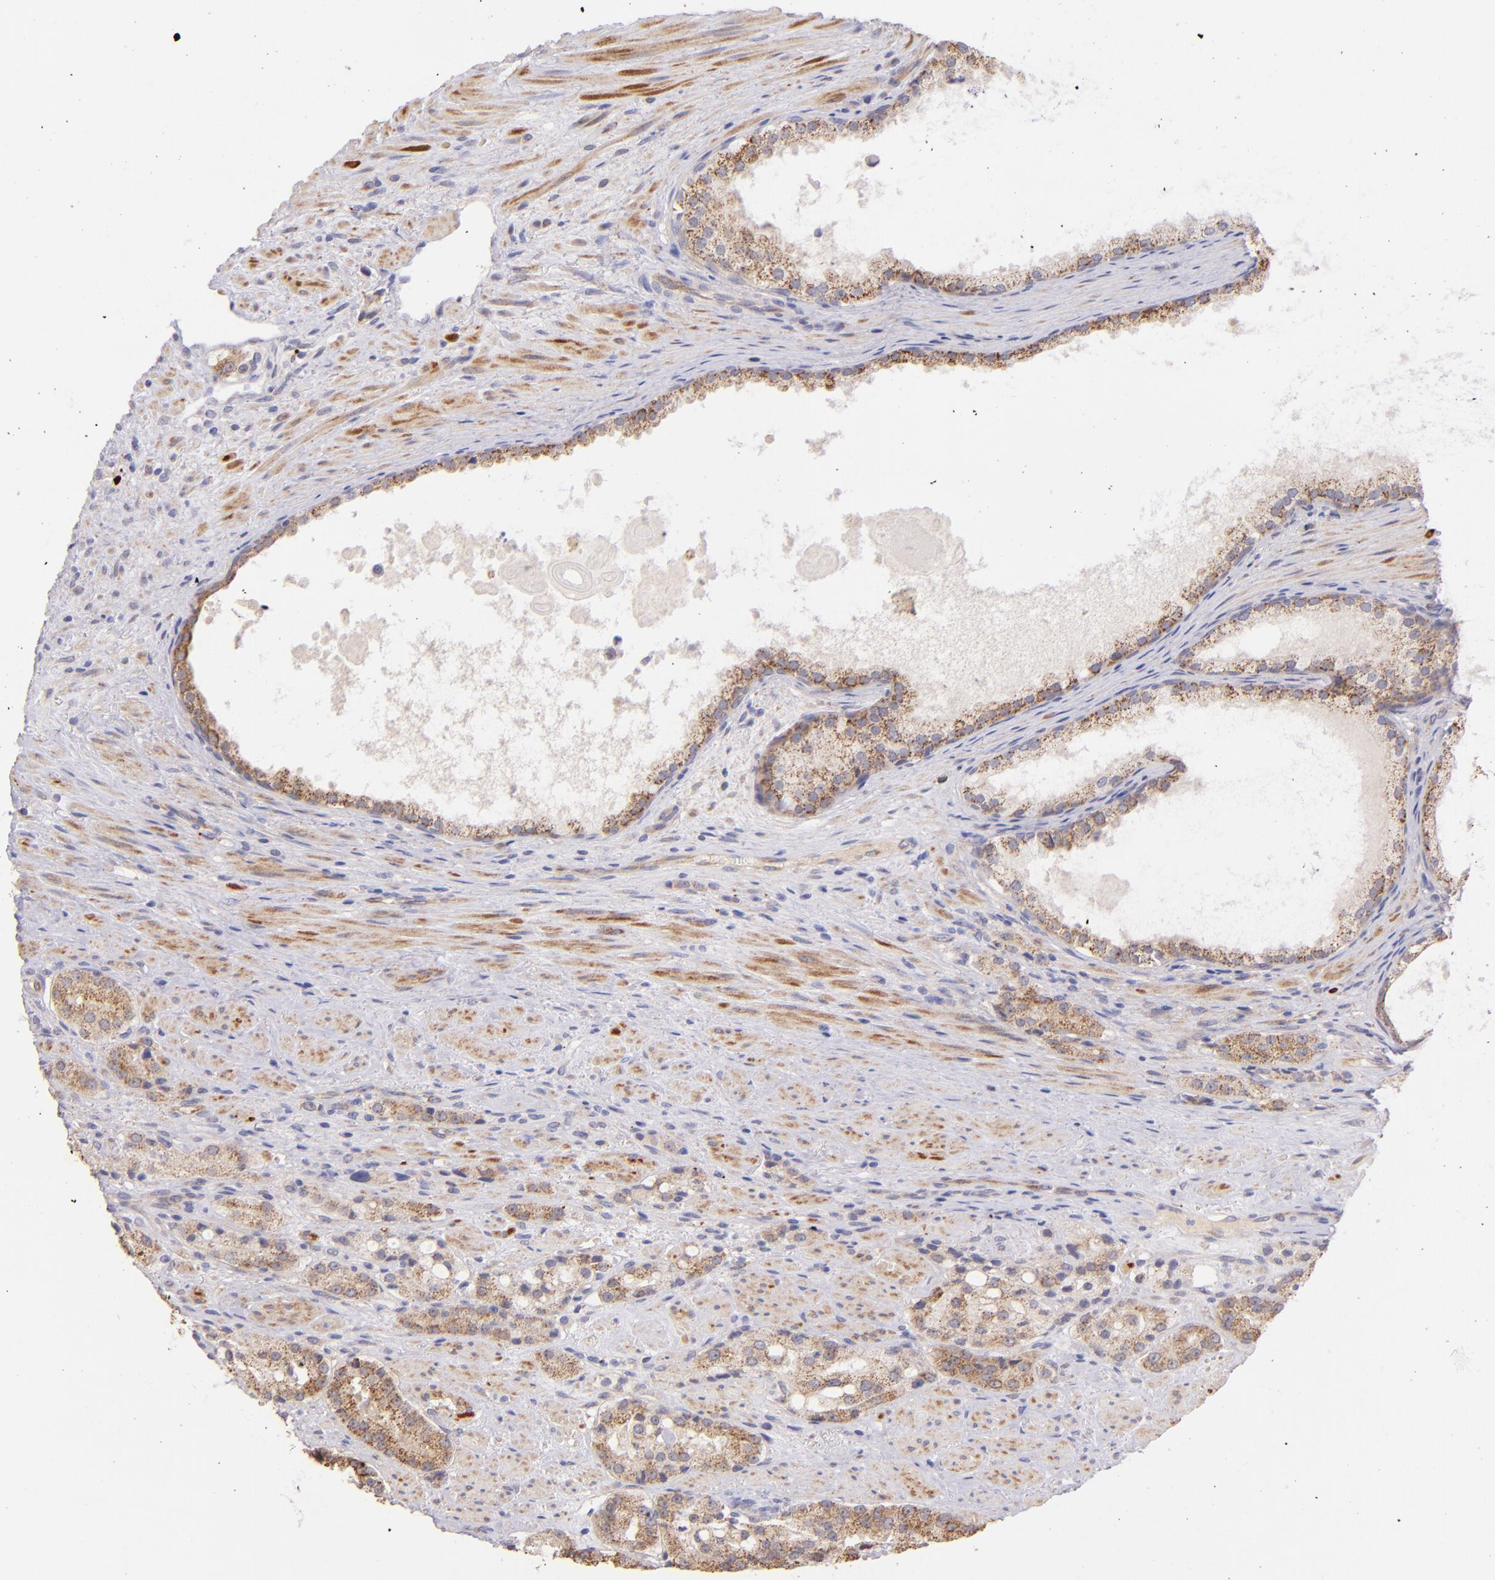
{"staining": {"intensity": "weak", "quantity": ">75%", "location": "cytoplasmic/membranous"}, "tissue": "prostate cancer", "cell_type": "Tumor cells", "image_type": "cancer", "snomed": [{"axis": "morphology", "description": "Adenocarcinoma, High grade"}, {"axis": "topography", "description": "Prostate"}], "caption": "Immunohistochemistry image of prostate cancer (high-grade adenocarcinoma) stained for a protein (brown), which exhibits low levels of weak cytoplasmic/membranous expression in approximately >75% of tumor cells.", "gene": "SH2D4A", "patient": {"sex": "male", "age": 72}}